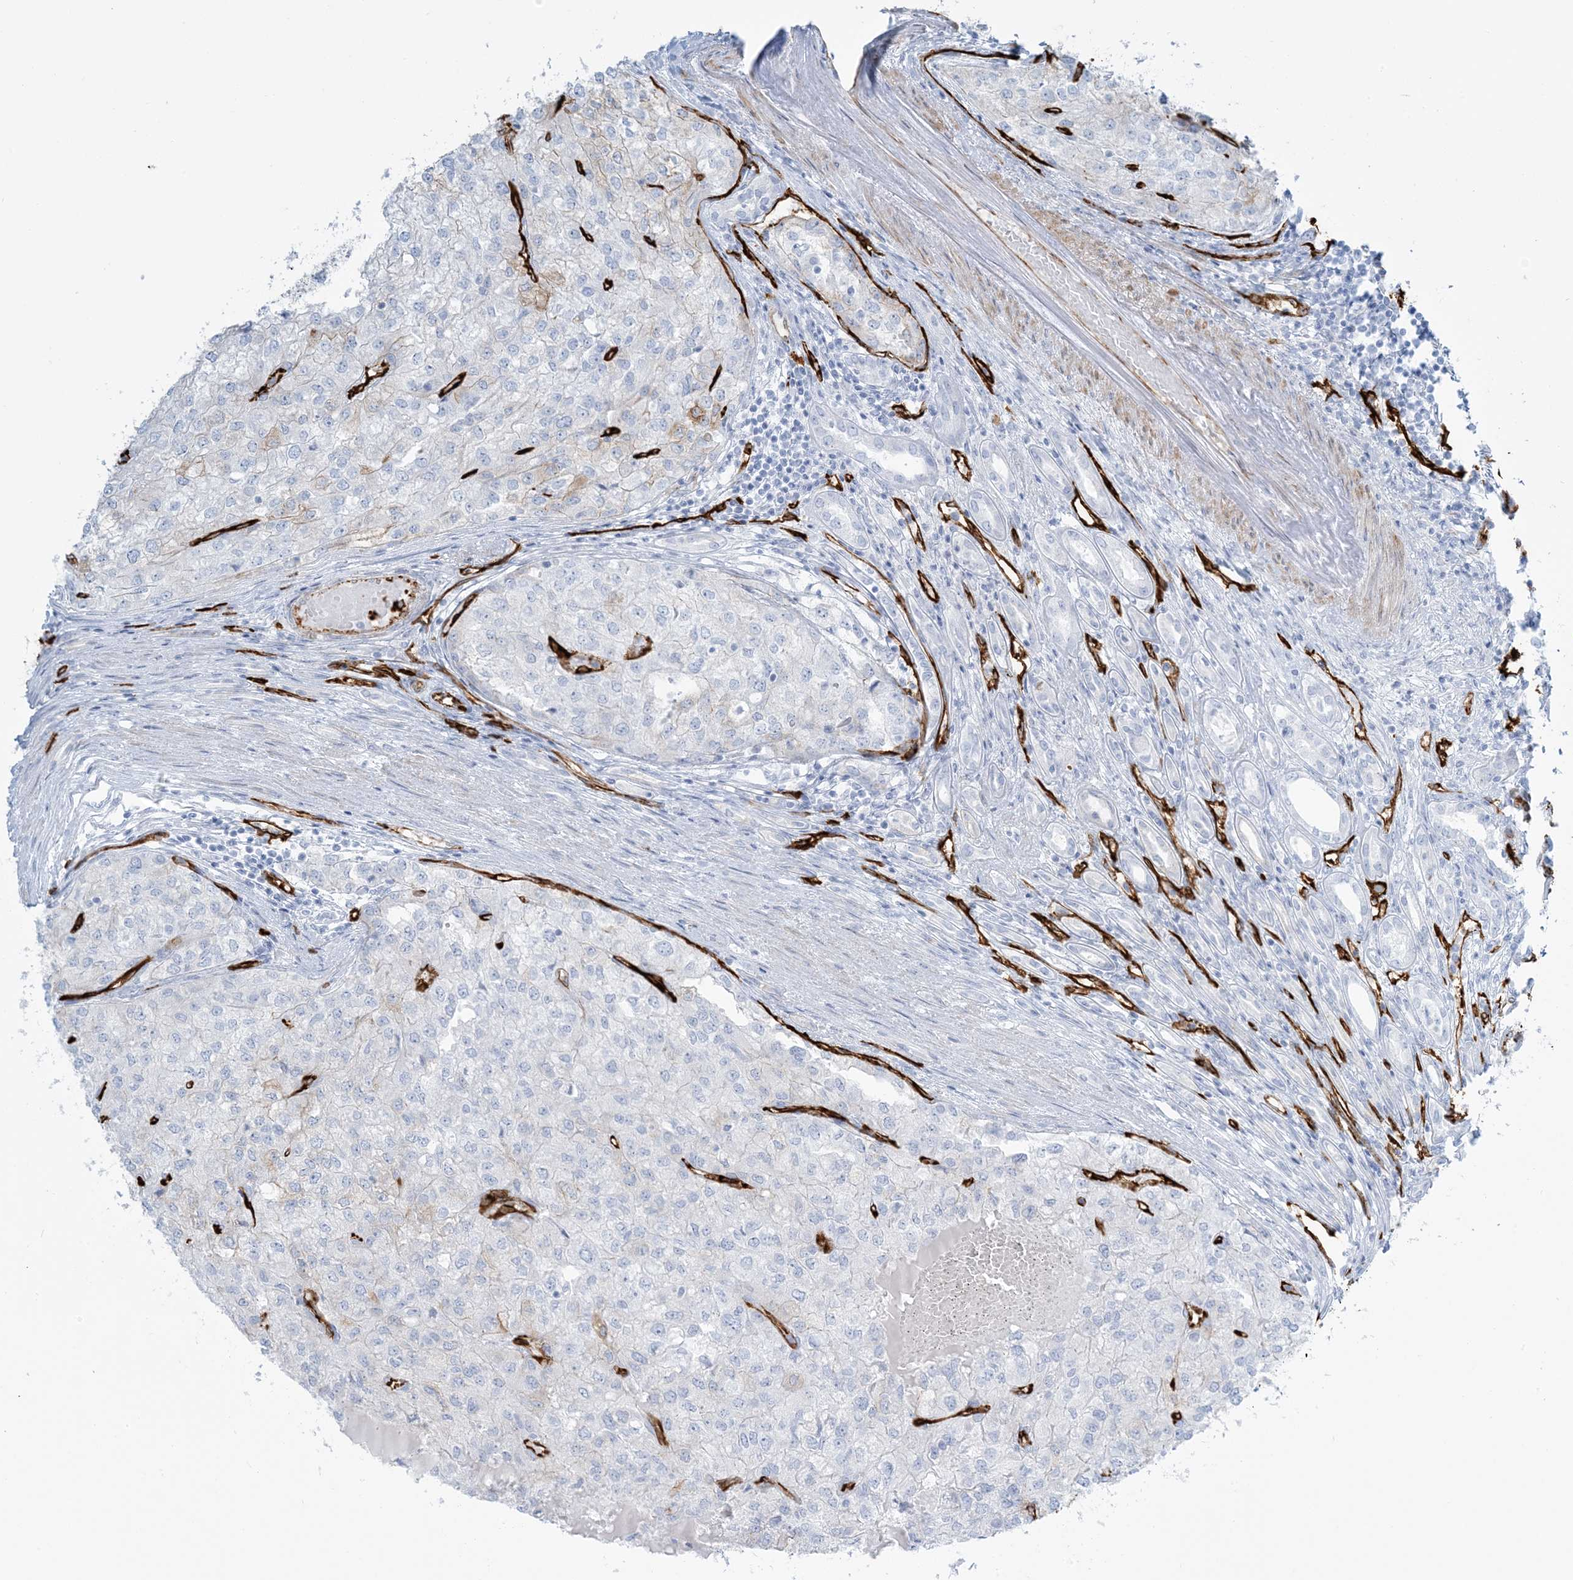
{"staining": {"intensity": "negative", "quantity": "none", "location": "none"}, "tissue": "renal cancer", "cell_type": "Tumor cells", "image_type": "cancer", "snomed": [{"axis": "morphology", "description": "Adenocarcinoma, NOS"}, {"axis": "topography", "description": "Kidney"}], "caption": "Micrograph shows no significant protein staining in tumor cells of renal cancer. (DAB IHC with hematoxylin counter stain).", "gene": "EPS8L3", "patient": {"sex": "female", "age": 54}}